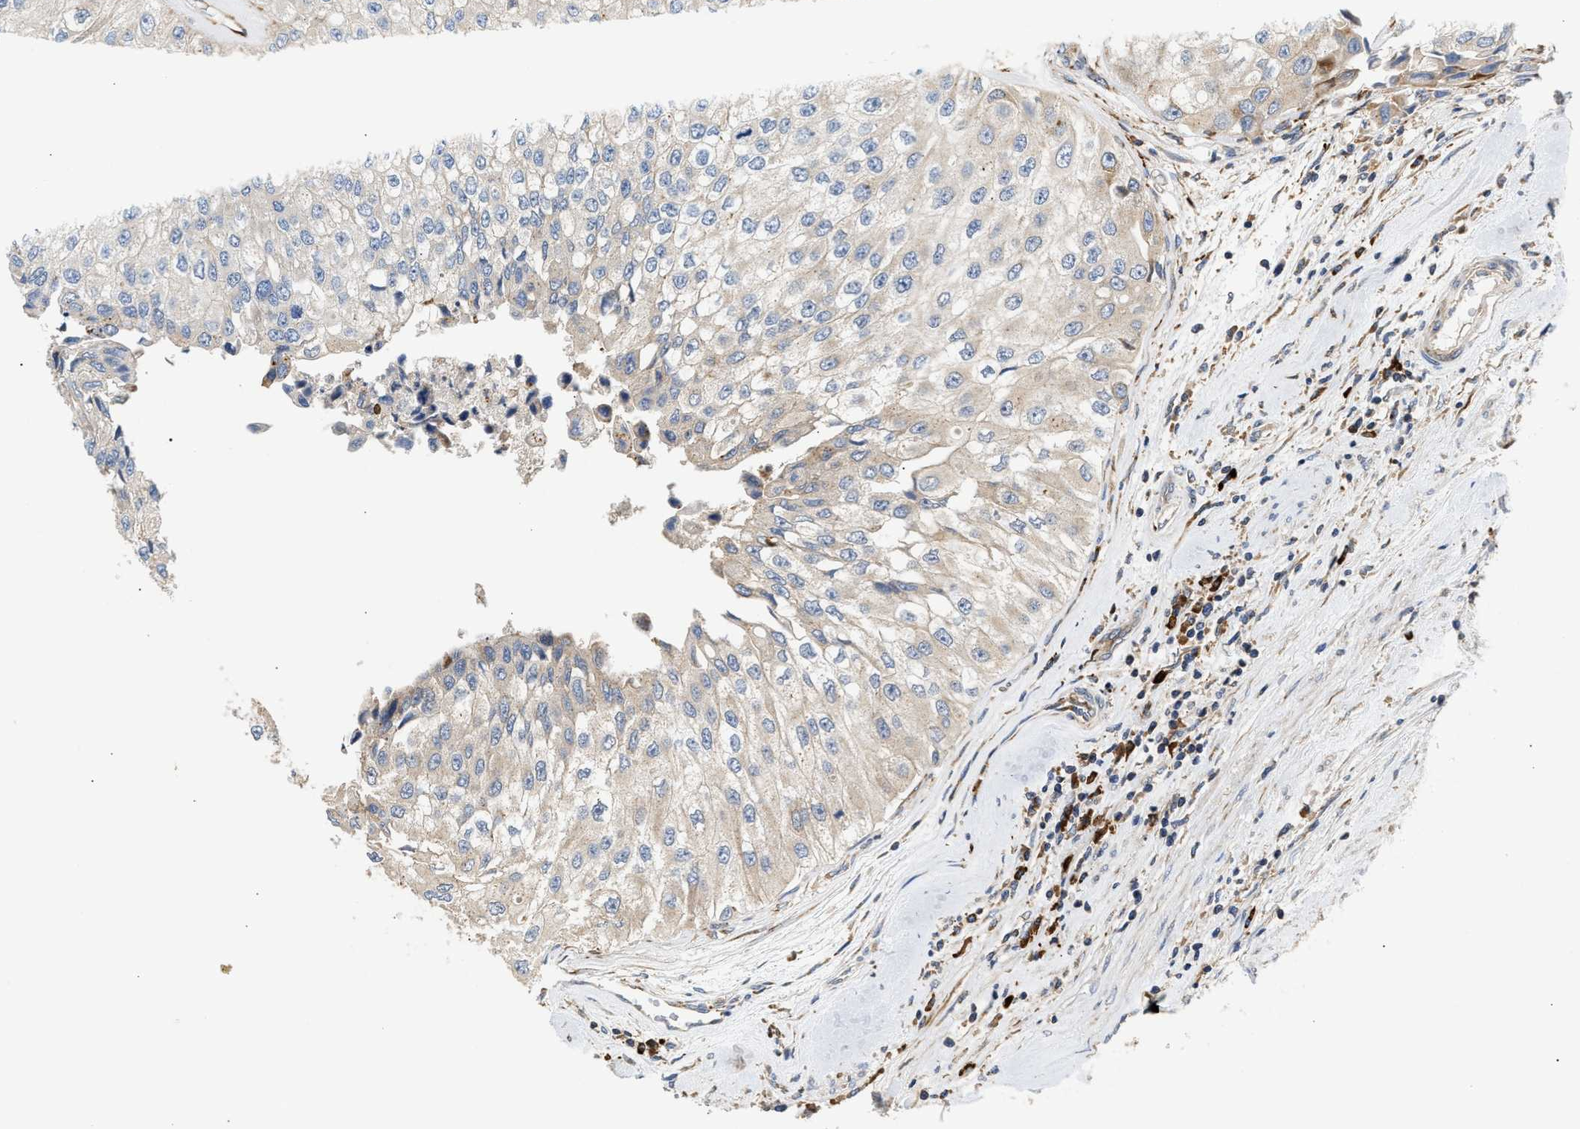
{"staining": {"intensity": "negative", "quantity": "none", "location": "none"}, "tissue": "urothelial cancer", "cell_type": "Tumor cells", "image_type": "cancer", "snomed": [{"axis": "morphology", "description": "Urothelial carcinoma, High grade"}, {"axis": "topography", "description": "Kidney"}, {"axis": "topography", "description": "Urinary bladder"}], "caption": "Tumor cells show no significant positivity in urothelial cancer.", "gene": "AMZ1", "patient": {"sex": "male", "age": 77}}